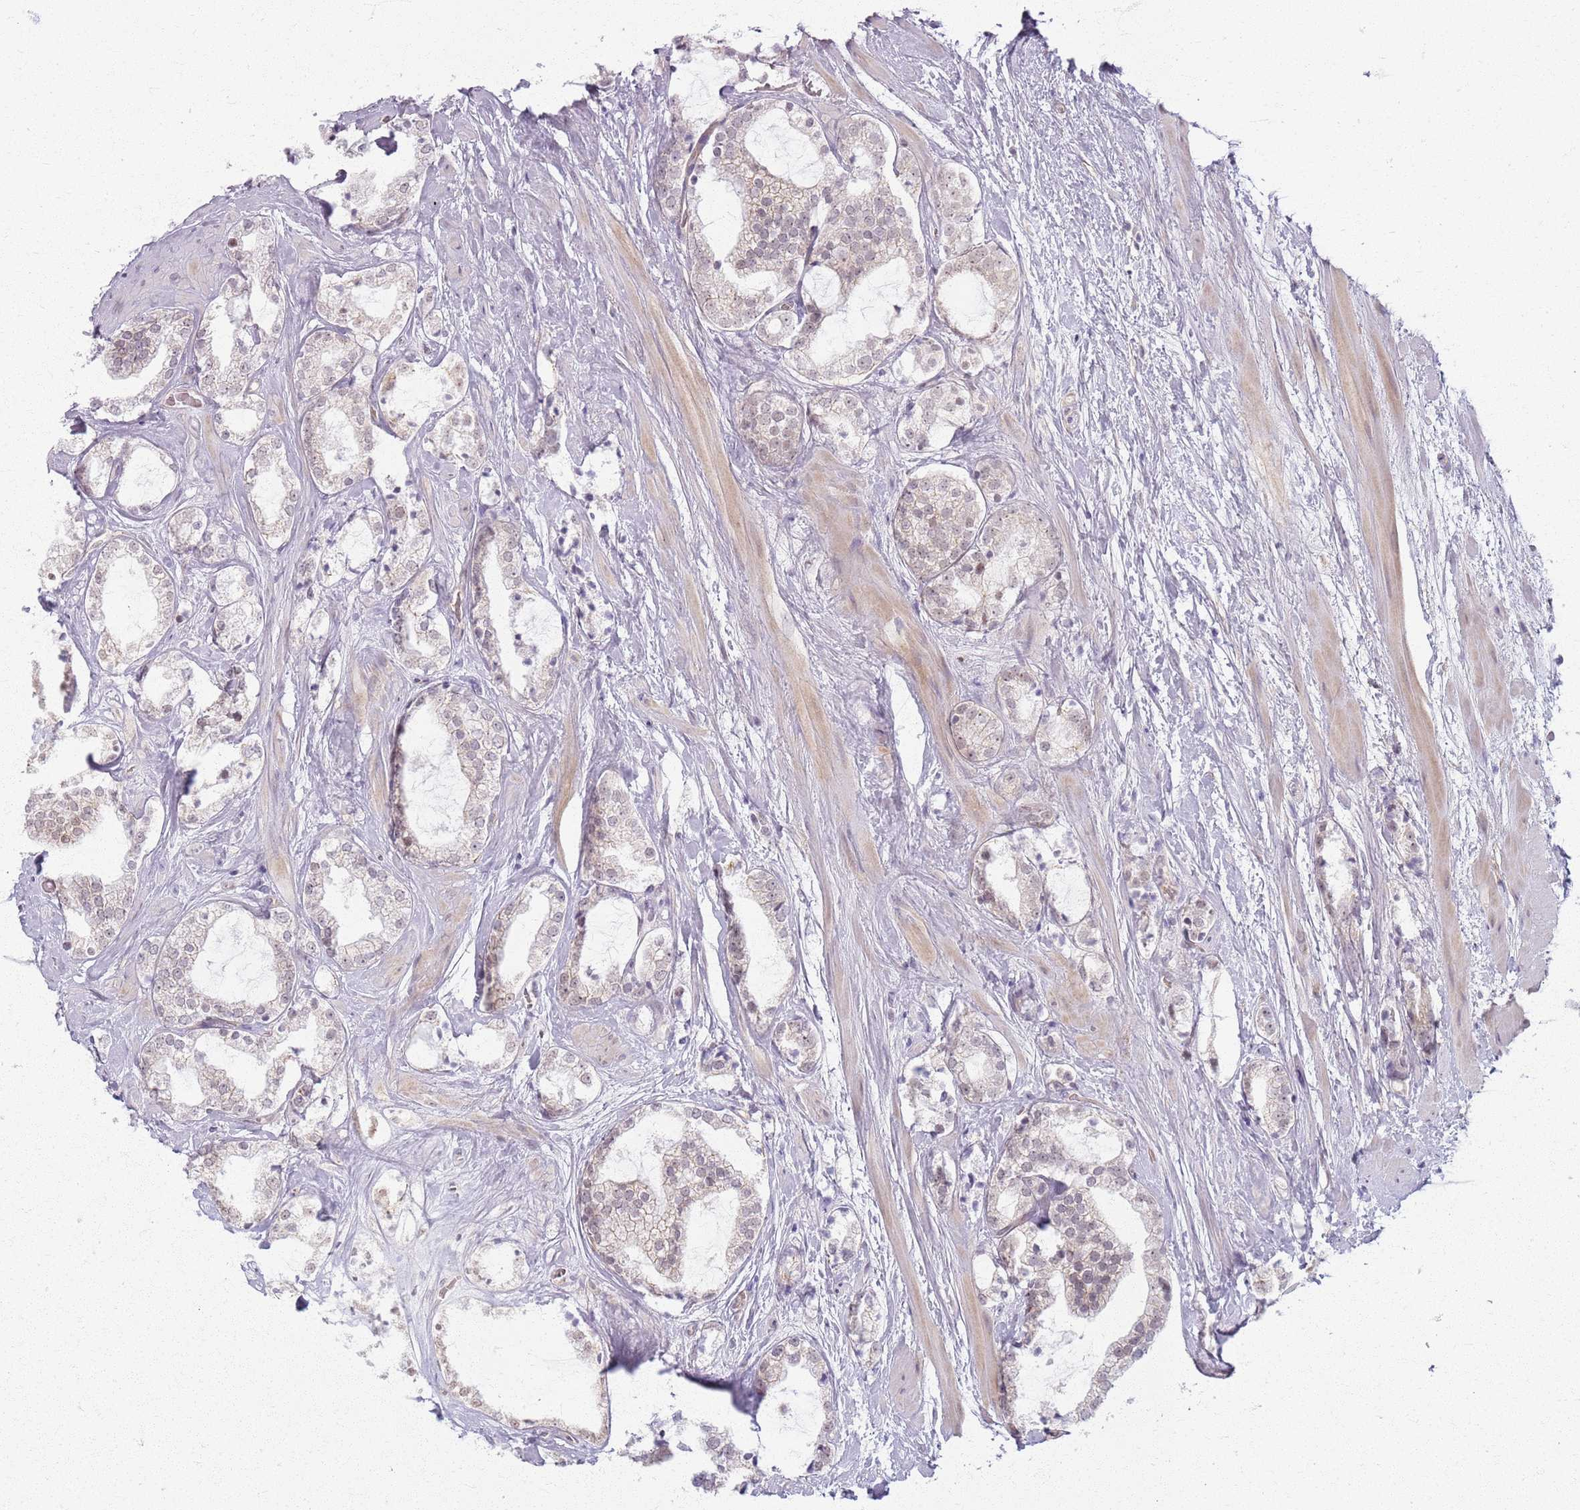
{"staining": {"intensity": "weak", "quantity": "<25%", "location": "cytoplasmic/membranous,nuclear"}, "tissue": "prostate cancer", "cell_type": "Tumor cells", "image_type": "cancer", "snomed": [{"axis": "morphology", "description": "Adenocarcinoma, High grade"}, {"axis": "topography", "description": "Prostate"}], "caption": "Protein analysis of high-grade adenocarcinoma (prostate) demonstrates no significant expression in tumor cells.", "gene": "KCNA5", "patient": {"sex": "male", "age": 64}}